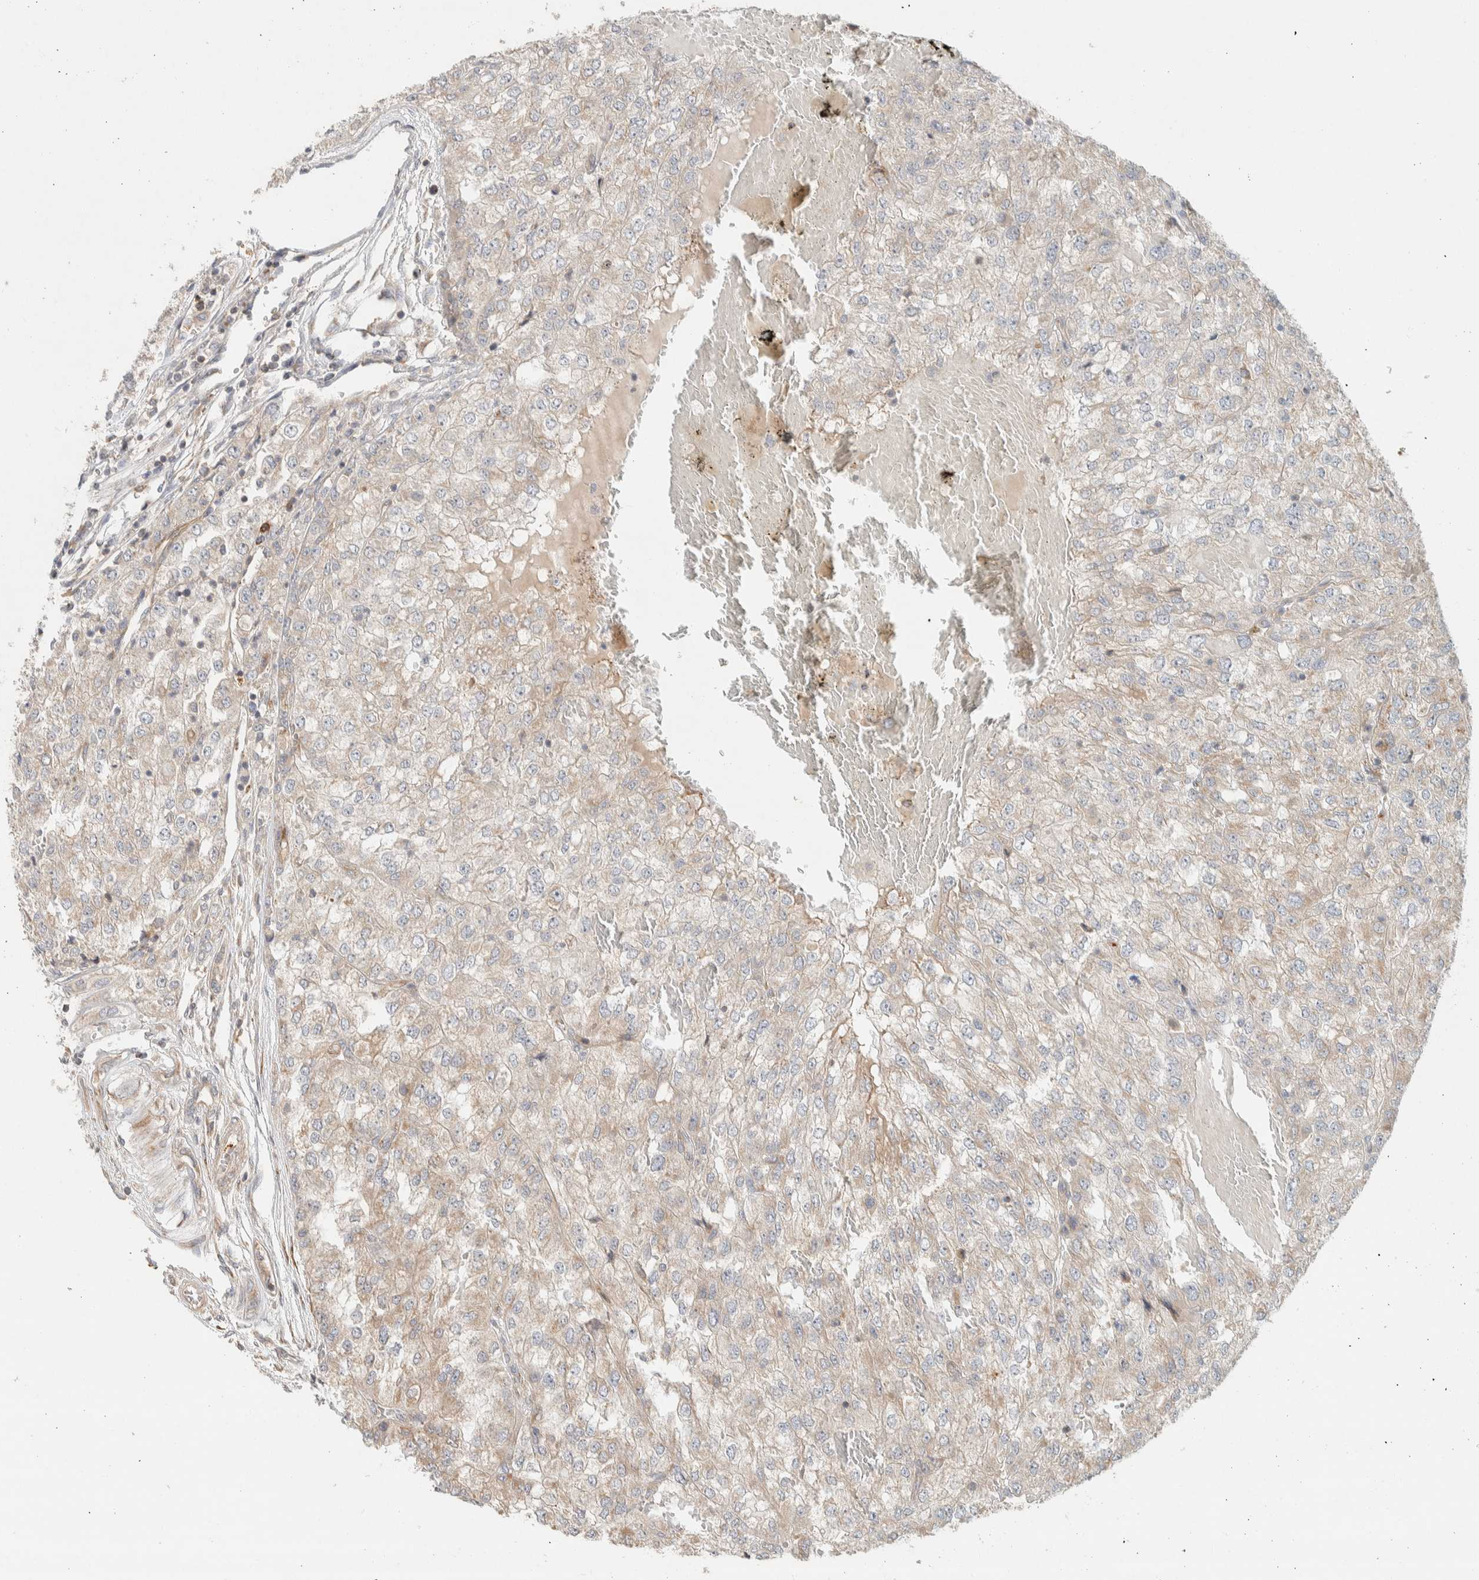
{"staining": {"intensity": "weak", "quantity": "25%-75%", "location": "cytoplasmic/membranous"}, "tissue": "renal cancer", "cell_type": "Tumor cells", "image_type": "cancer", "snomed": [{"axis": "morphology", "description": "Adenocarcinoma, NOS"}, {"axis": "topography", "description": "Kidney"}], "caption": "IHC photomicrograph of neoplastic tissue: renal cancer (adenocarcinoma) stained using immunohistochemistry reveals low levels of weak protein expression localized specifically in the cytoplasmic/membranous of tumor cells, appearing as a cytoplasmic/membranous brown color.", "gene": "KIF9", "patient": {"sex": "female", "age": 54}}